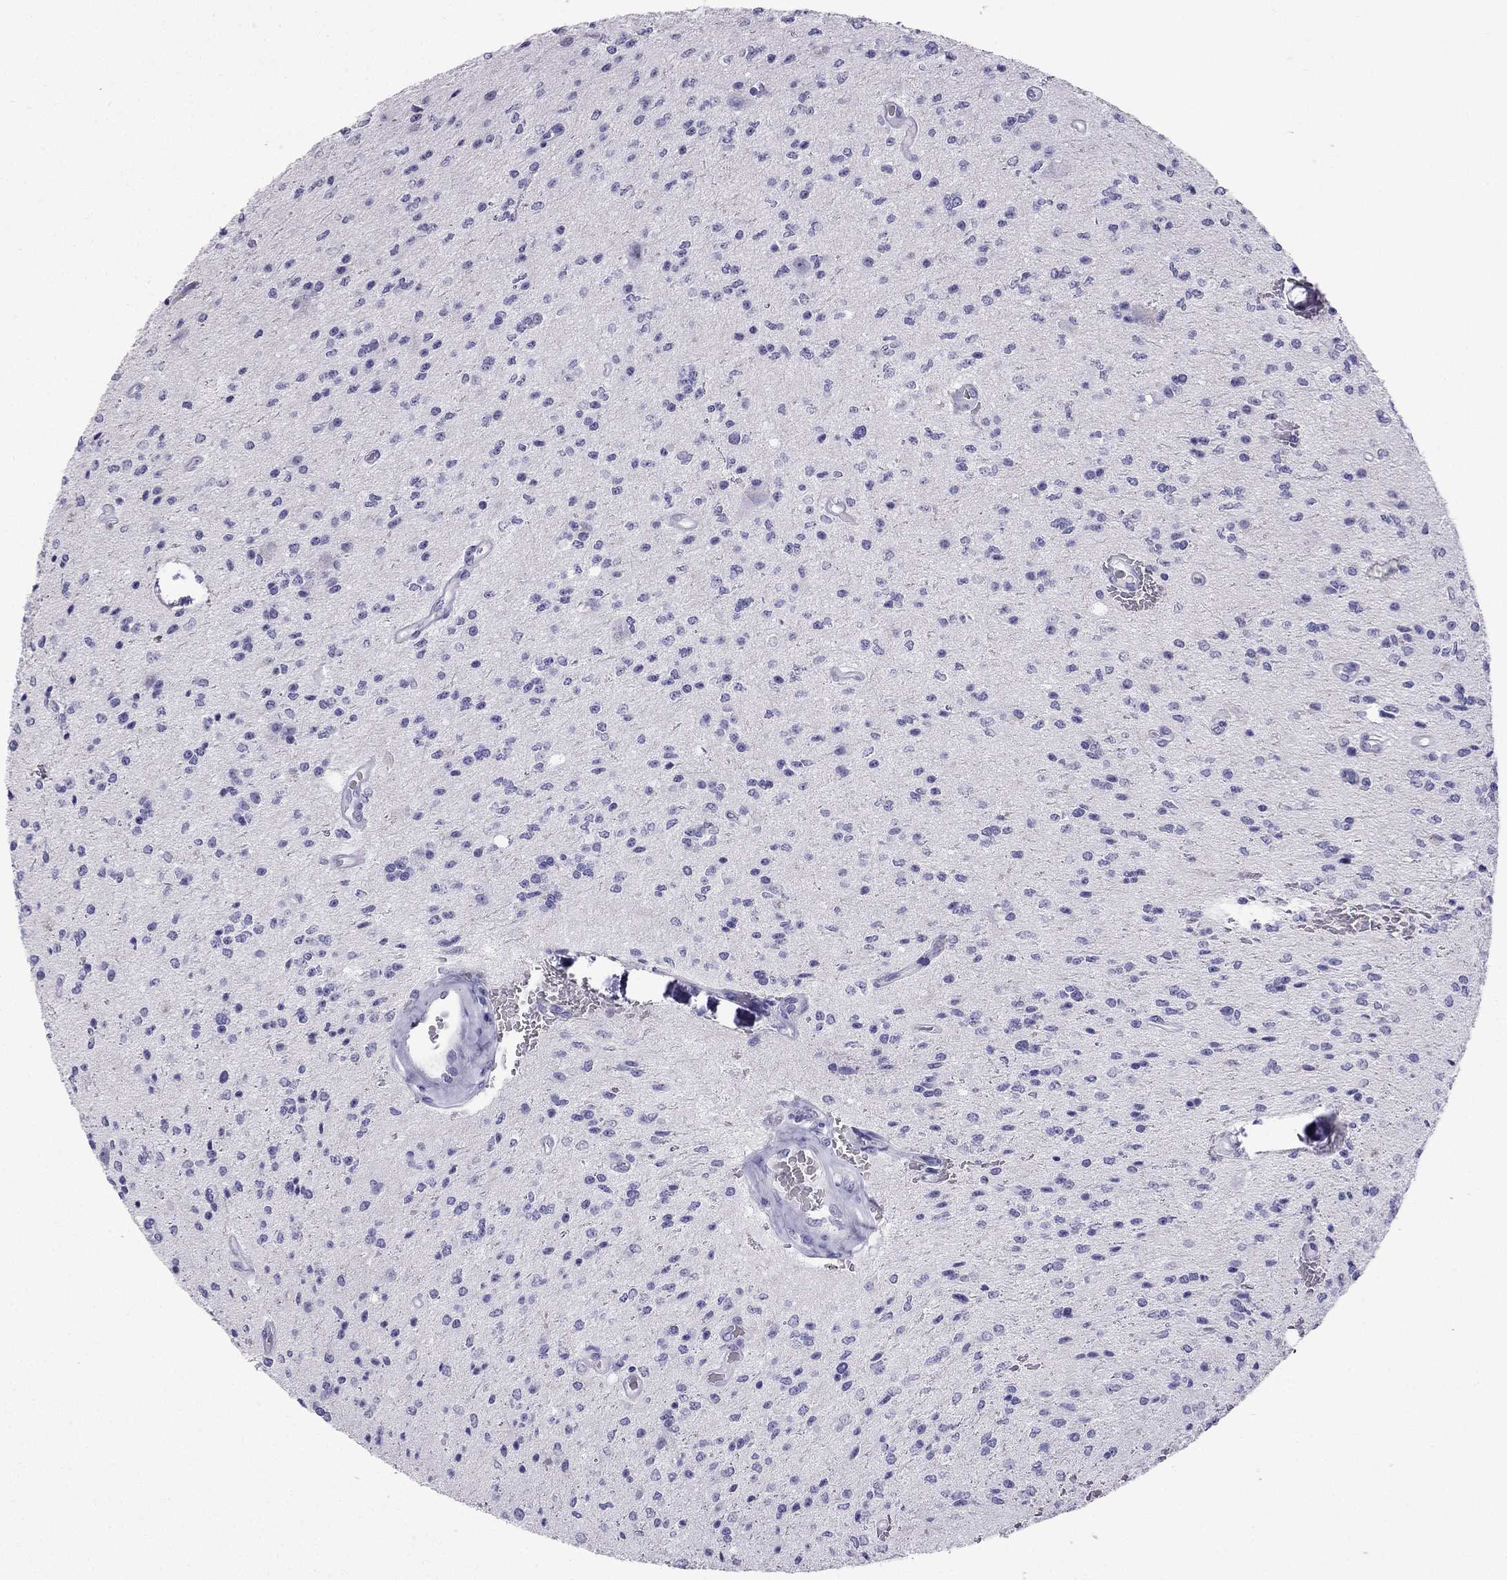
{"staining": {"intensity": "negative", "quantity": "none", "location": "none"}, "tissue": "glioma", "cell_type": "Tumor cells", "image_type": "cancer", "snomed": [{"axis": "morphology", "description": "Glioma, malignant, Low grade"}, {"axis": "topography", "description": "Brain"}], "caption": "A high-resolution histopathology image shows IHC staining of glioma, which displays no significant staining in tumor cells.", "gene": "GJA8", "patient": {"sex": "male", "age": 67}}